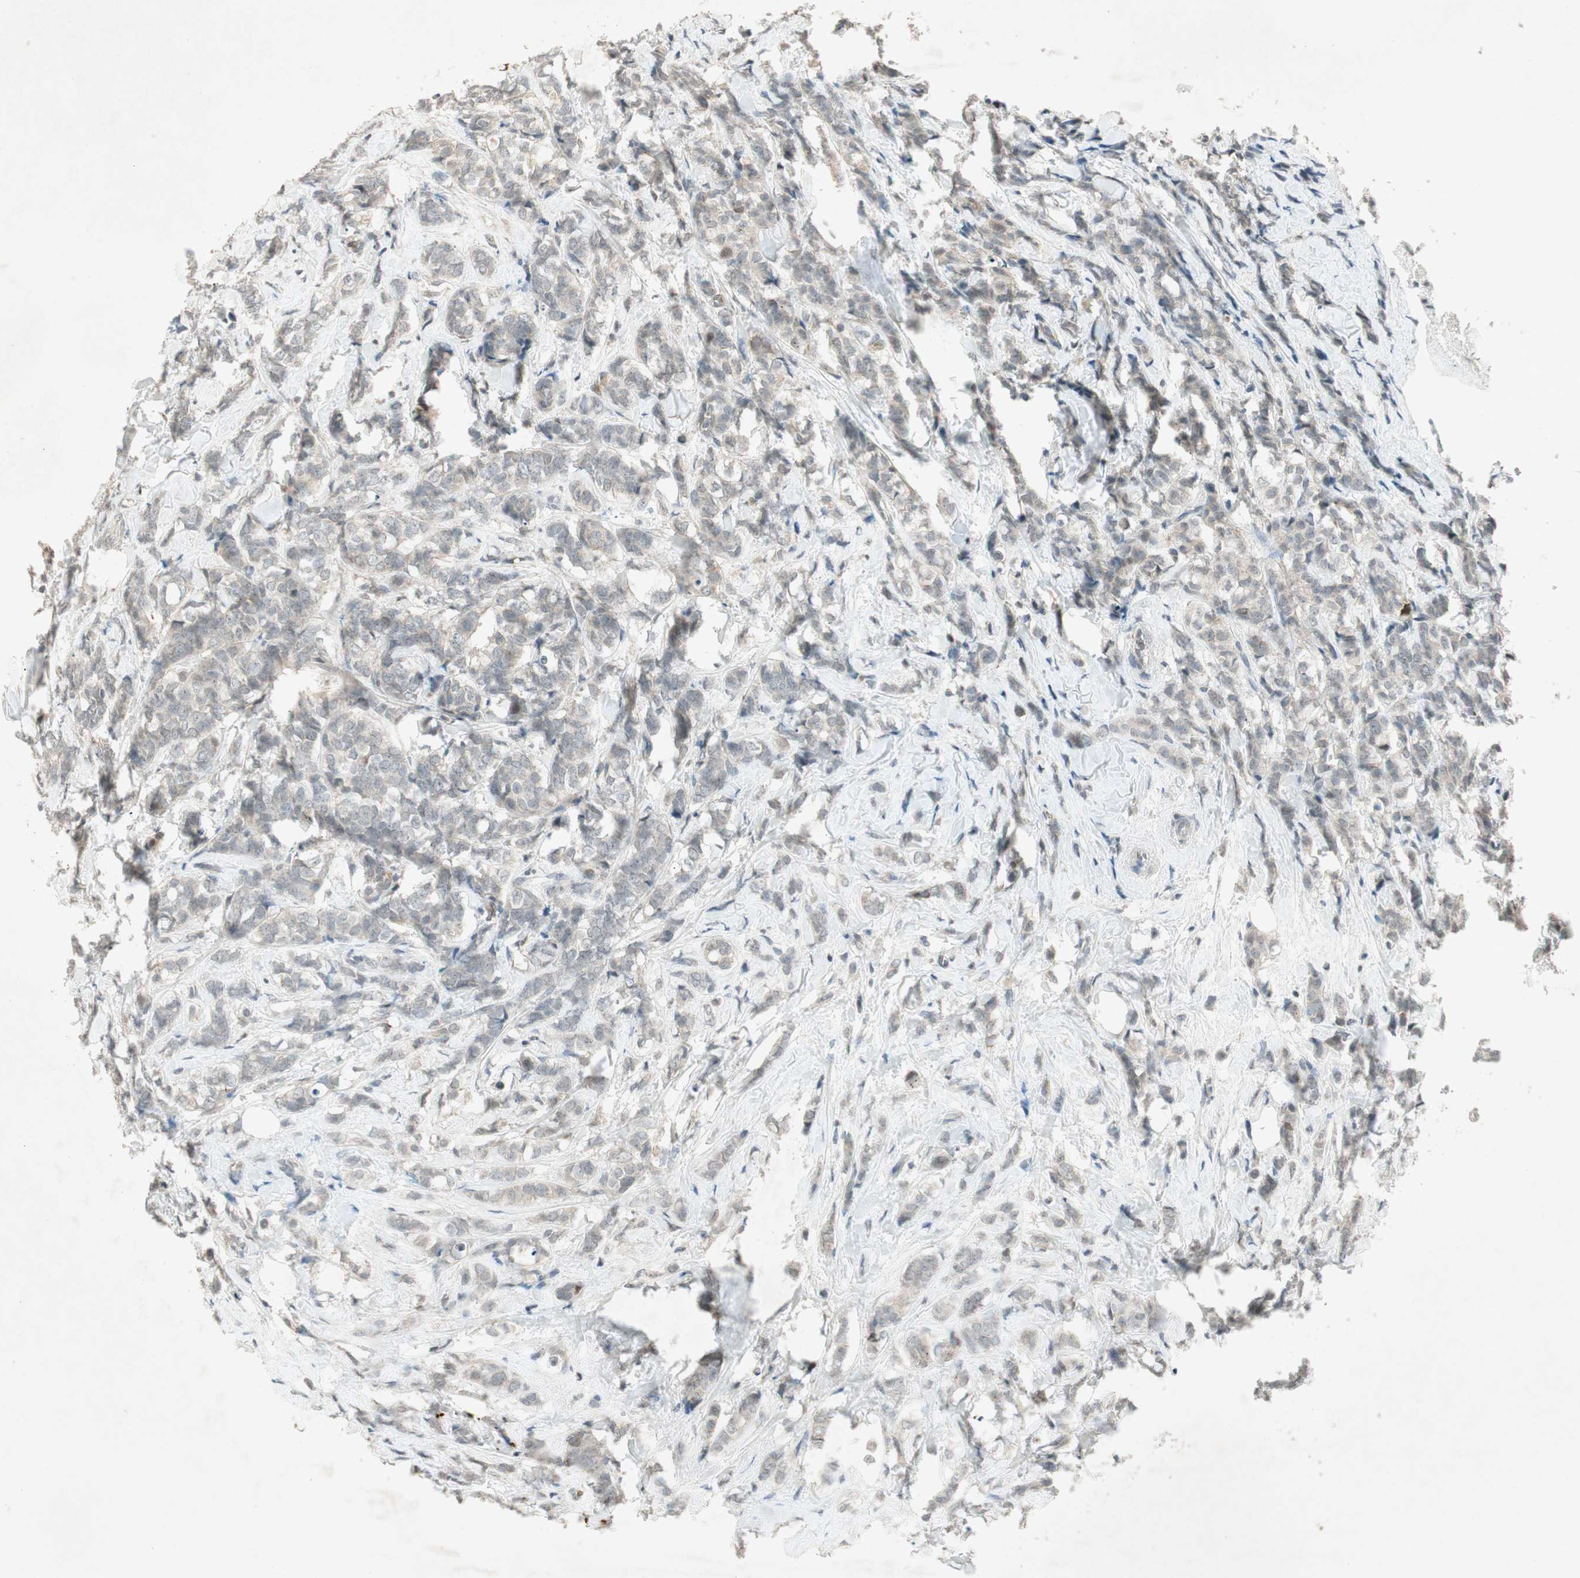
{"staining": {"intensity": "weak", "quantity": "25%-75%", "location": "cytoplasmic/membranous"}, "tissue": "breast cancer", "cell_type": "Tumor cells", "image_type": "cancer", "snomed": [{"axis": "morphology", "description": "Lobular carcinoma"}, {"axis": "topography", "description": "Breast"}], "caption": "Tumor cells exhibit weak cytoplasmic/membranous expression in approximately 25%-75% of cells in lobular carcinoma (breast).", "gene": "USP2", "patient": {"sex": "female", "age": 60}}